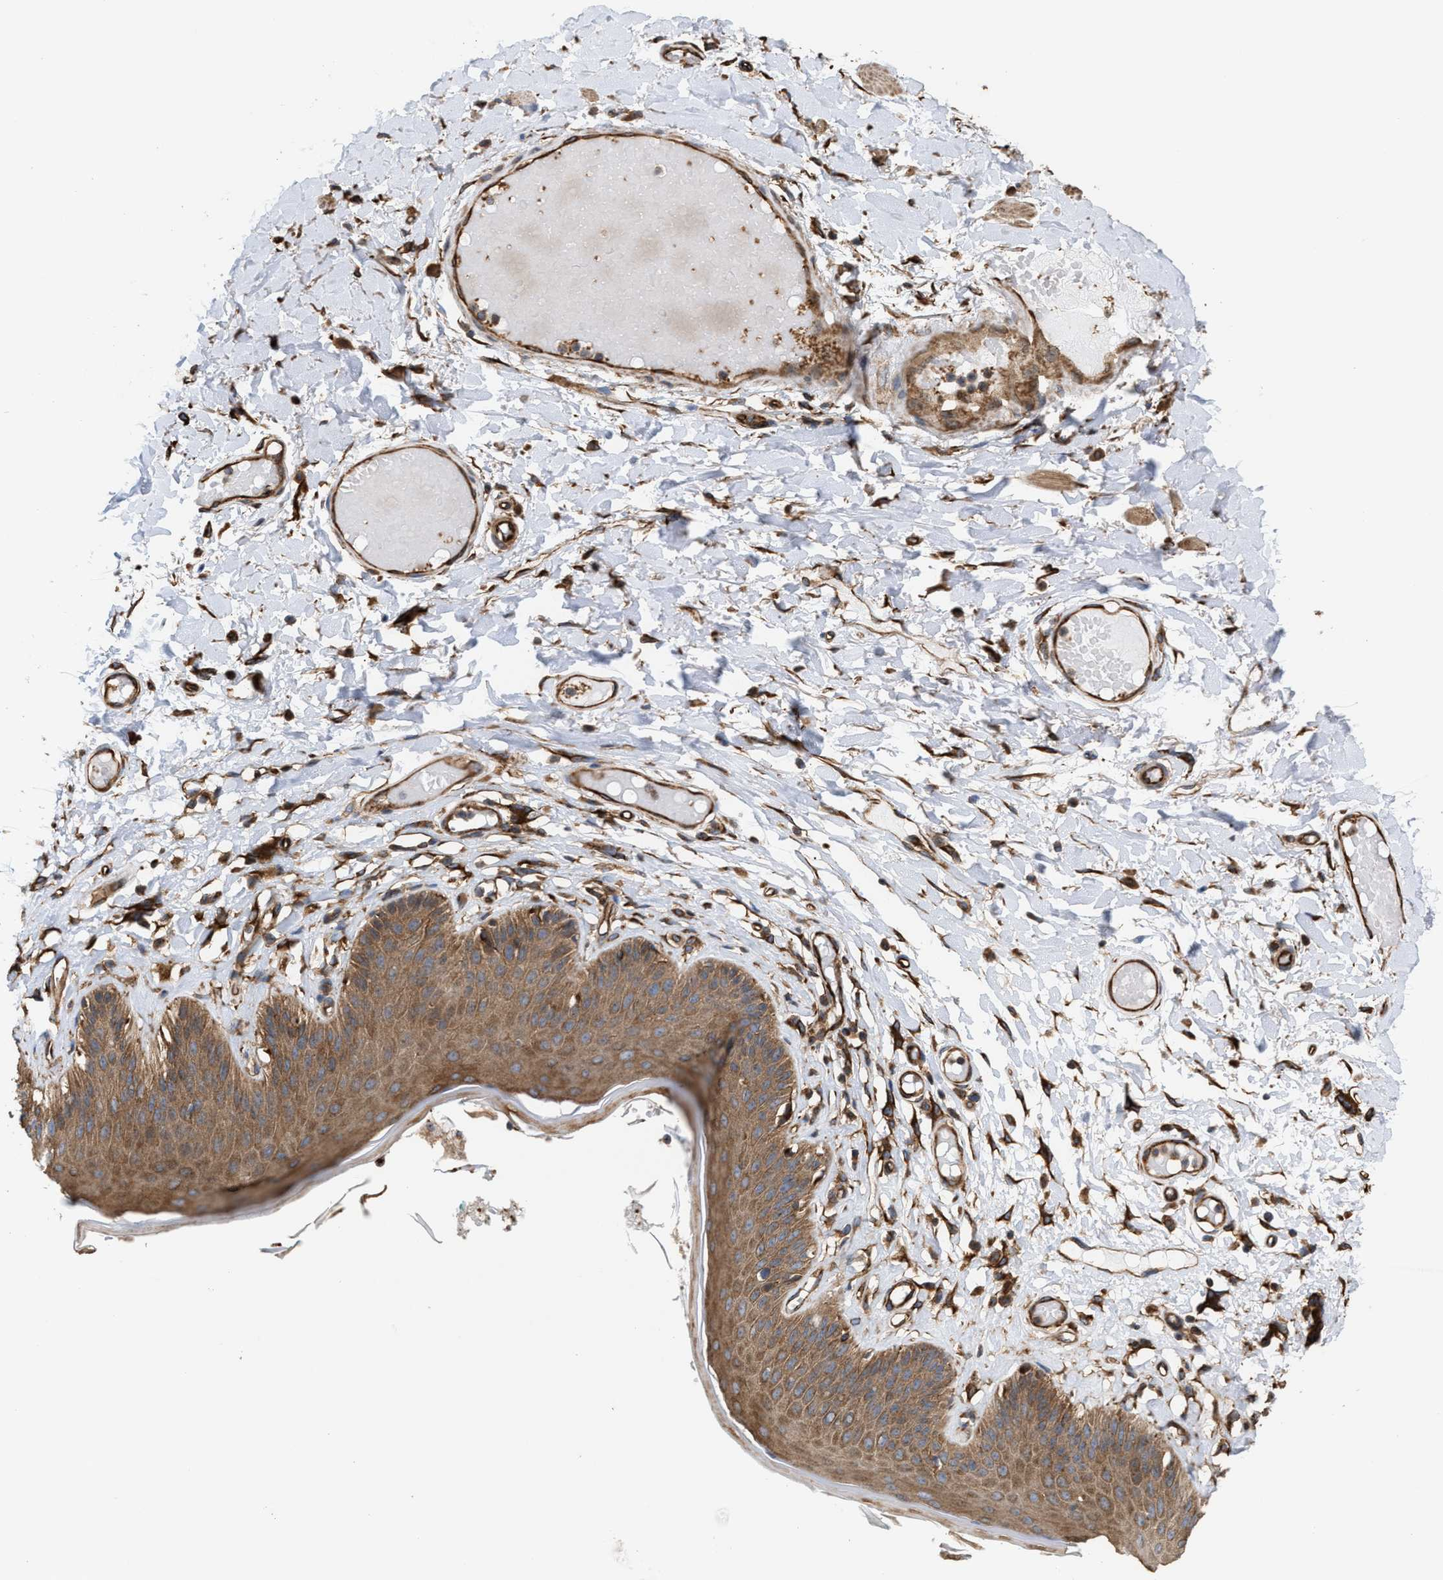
{"staining": {"intensity": "moderate", "quantity": ">75%", "location": "cytoplasmic/membranous"}, "tissue": "skin", "cell_type": "Epidermal cells", "image_type": "normal", "snomed": [{"axis": "morphology", "description": "Normal tissue, NOS"}, {"axis": "topography", "description": "Vulva"}], "caption": "Epidermal cells demonstrate medium levels of moderate cytoplasmic/membranous positivity in about >75% of cells in normal human skin. The protein of interest is shown in brown color, while the nuclei are stained blue.", "gene": "EPS15L1", "patient": {"sex": "female", "age": 73}}